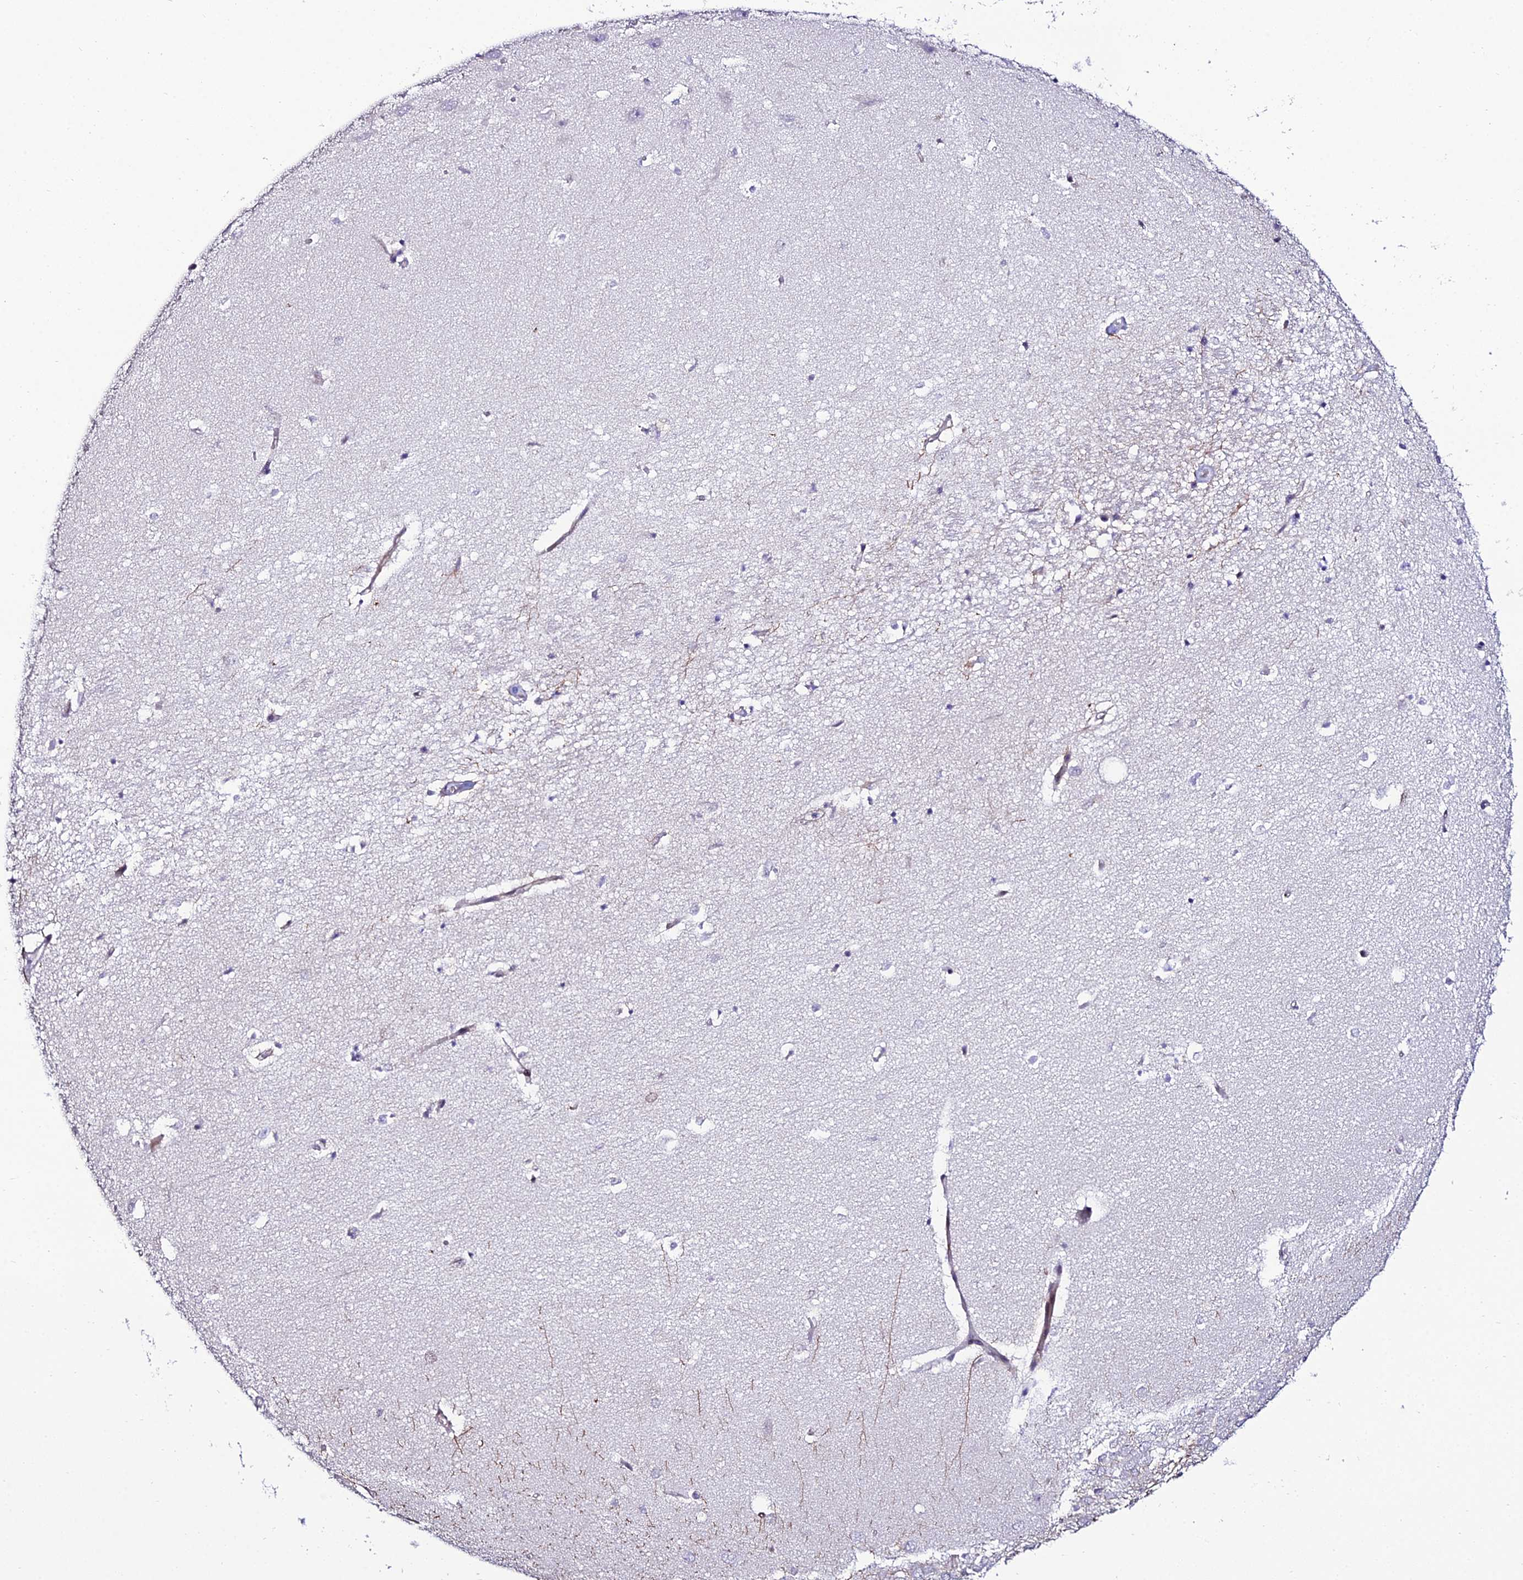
{"staining": {"intensity": "weak", "quantity": "<25%", "location": "cytoplasmic/membranous"}, "tissue": "hippocampus", "cell_type": "Glial cells", "image_type": "normal", "snomed": [{"axis": "morphology", "description": "Normal tissue, NOS"}, {"axis": "topography", "description": "Hippocampus"}], "caption": "Histopathology image shows no protein expression in glial cells of unremarkable hippocampus. (DAB (3,3'-diaminobenzidine) IHC, high magnification).", "gene": "DDX19A", "patient": {"sex": "female", "age": 64}}